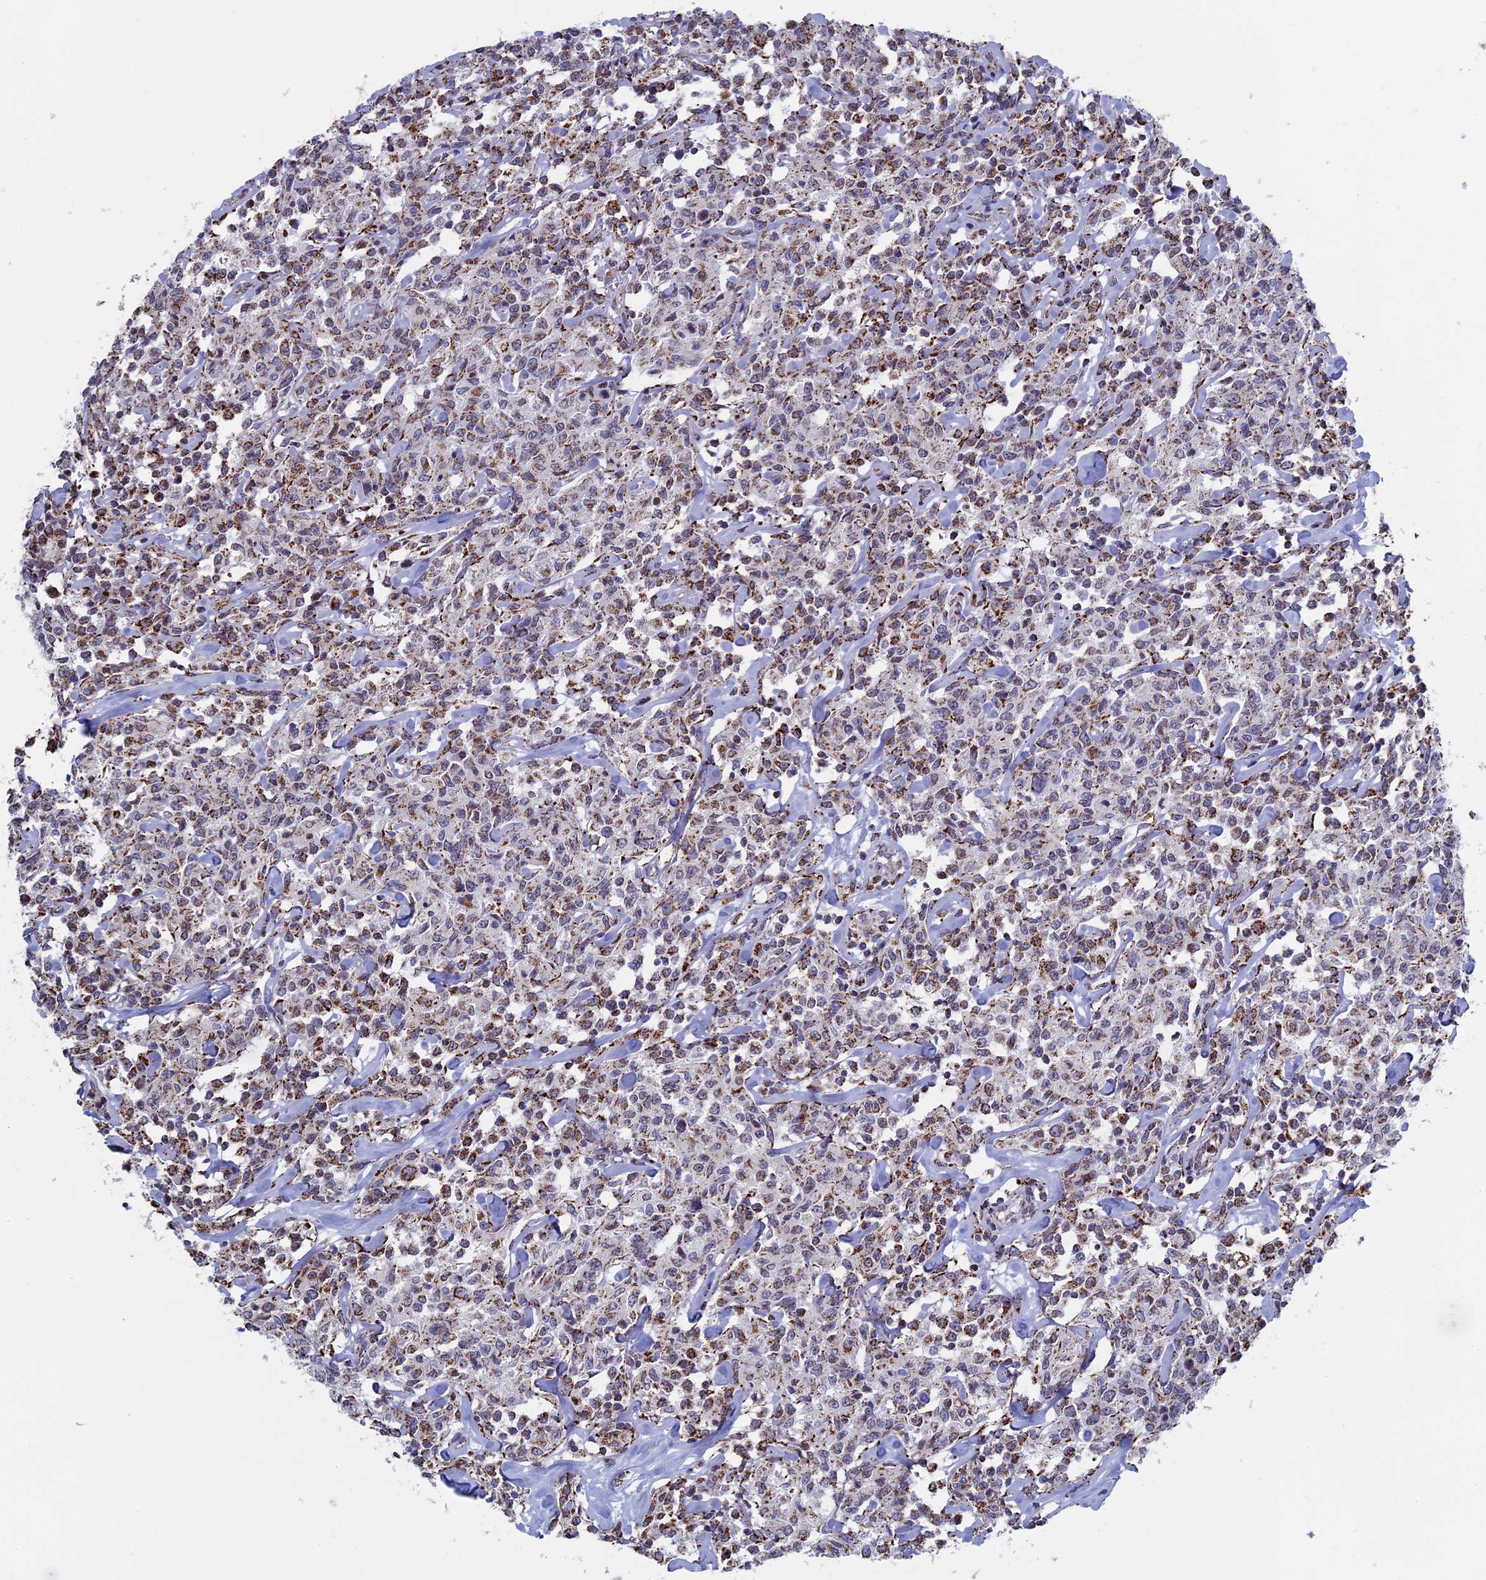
{"staining": {"intensity": "moderate", "quantity": "25%-75%", "location": "cytoplasmic/membranous"}, "tissue": "lymphoma", "cell_type": "Tumor cells", "image_type": "cancer", "snomed": [{"axis": "morphology", "description": "Malignant lymphoma, non-Hodgkin's type, Low grade"}, {"axis": "topography", "description": "Small intestine"}], "caption": "The histopathology image demonstrates immunohistochemical staining of lymphoma. There is moderate cytoplasmic/membranous positivity is present in approximately 25%-75% of tumor cells. The staining was performed using DAB (3,3'-diaminobenzidine), with brown indicating positive protein expression. Nuclei are stained blue with hematoxylin.", "gene": "SEC24D", "patient": {"sex": "female", "age": 59}}